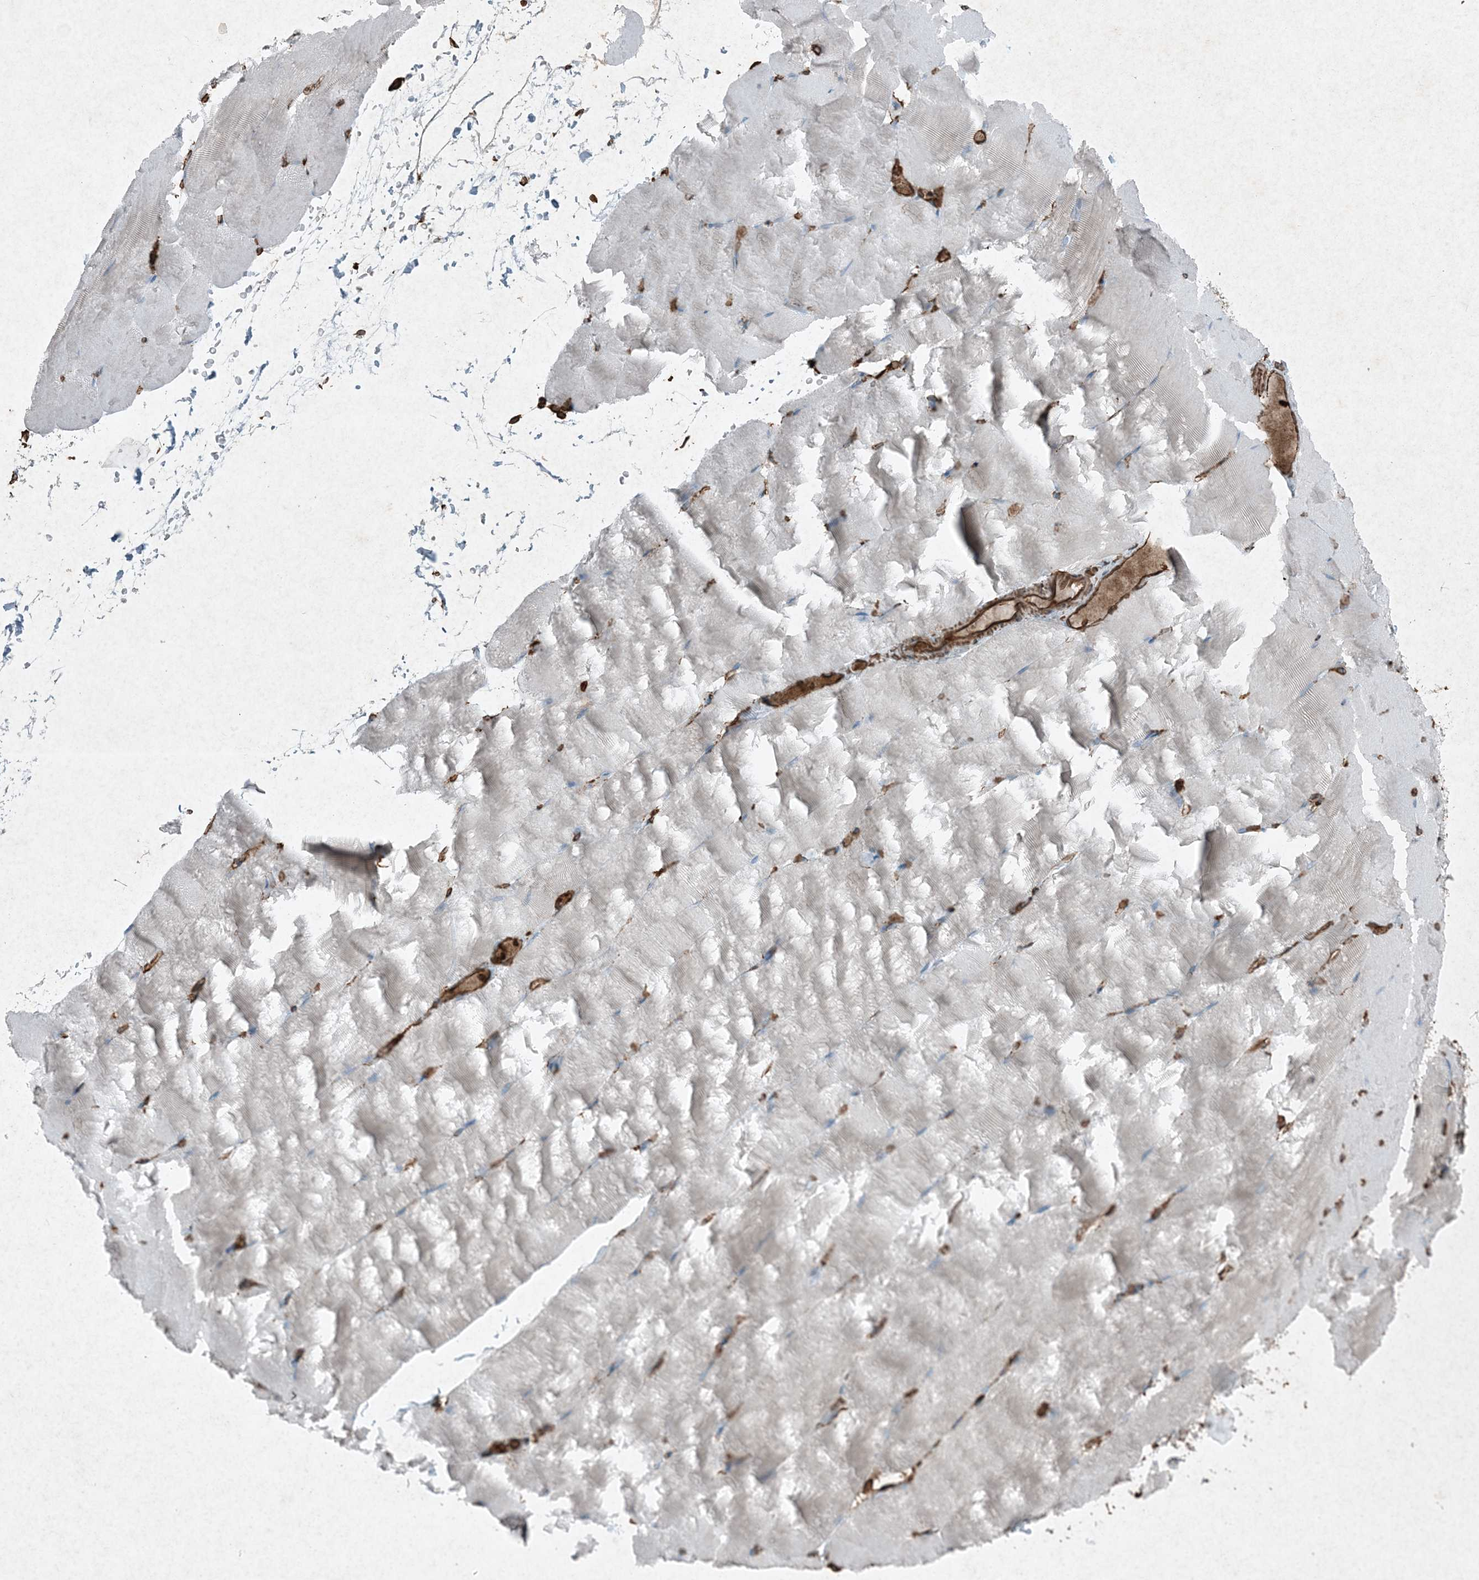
{"staining": {"intensity": "negative", "quantity": "none", "location": "none"}, "tissue": "skeletal muscle", "cell_type": "Myocytes", "image_type": "normal", "snomed": [{"axis": "morphology", "description": "Normal tissue, NOS"}, {"axis": "topography", "description": "Skeletal muscle"}, {"axis": "topography", "description": "Parathyroid gland"}], "caption": "Immunohistochemical staining of benign human skeletal muscle demonstrates no significant staining in myocytes.", "gene": "RYK", "patient": {"sex": "female", "age": 37}}